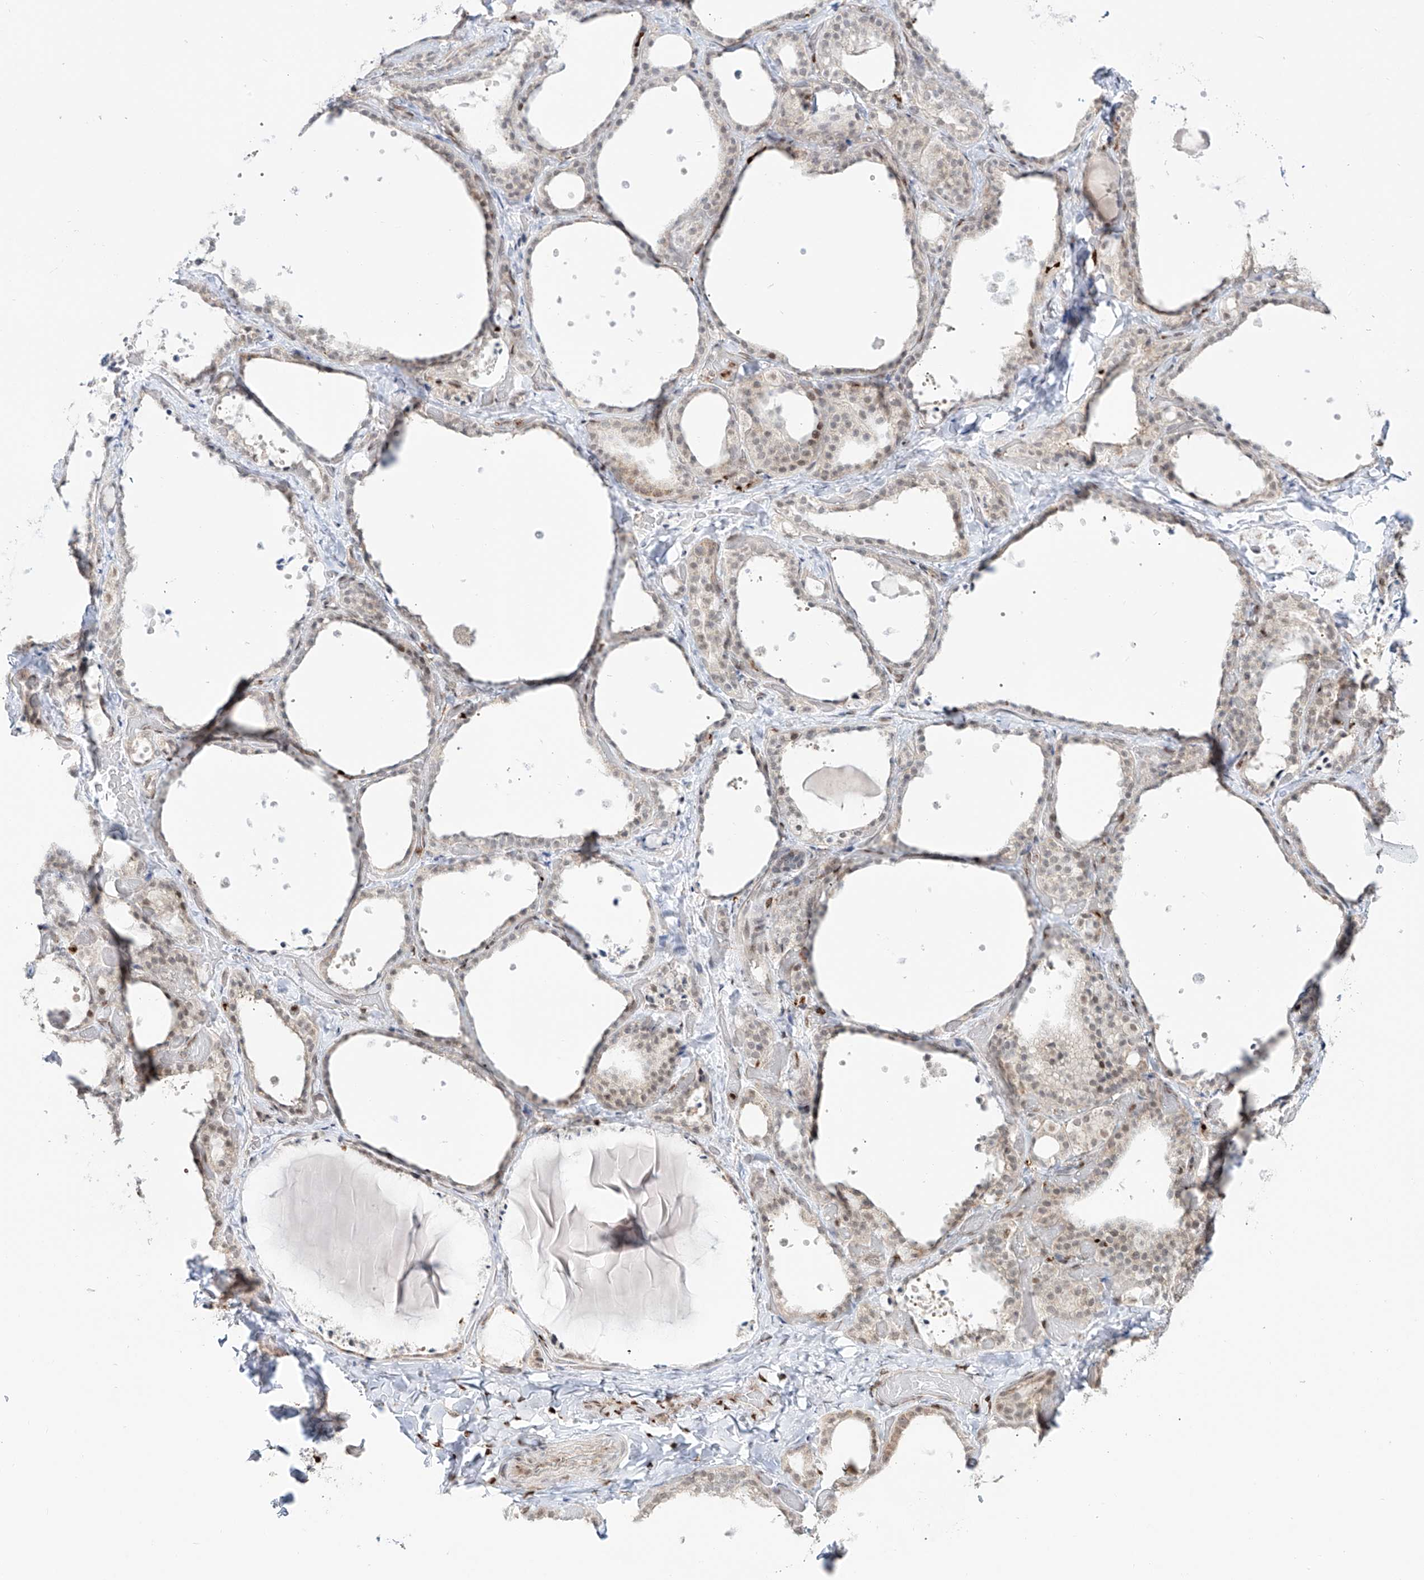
{"staining": {"intensity": "weak", "quantity": "25%-75%", "location": "nuclear"}, "tissue": "thyroid gland", "cell_type": "Glandular cells", "image_type": "normal", "snomed": [{"axis": "morphology", "description": "Normal tissue, NOS"}, {"axis": "topography", "description": "Thyroid gland"}], "caption": "Immunohistochemistry (IHC) (DAB) staining of unremarkable human thyroid gland displays weak nuclear protein positivity in approximately 25%-75% of glandular cells.", "gene": "DZIP1L", "patient": {"sex": "female", "age": 44}}